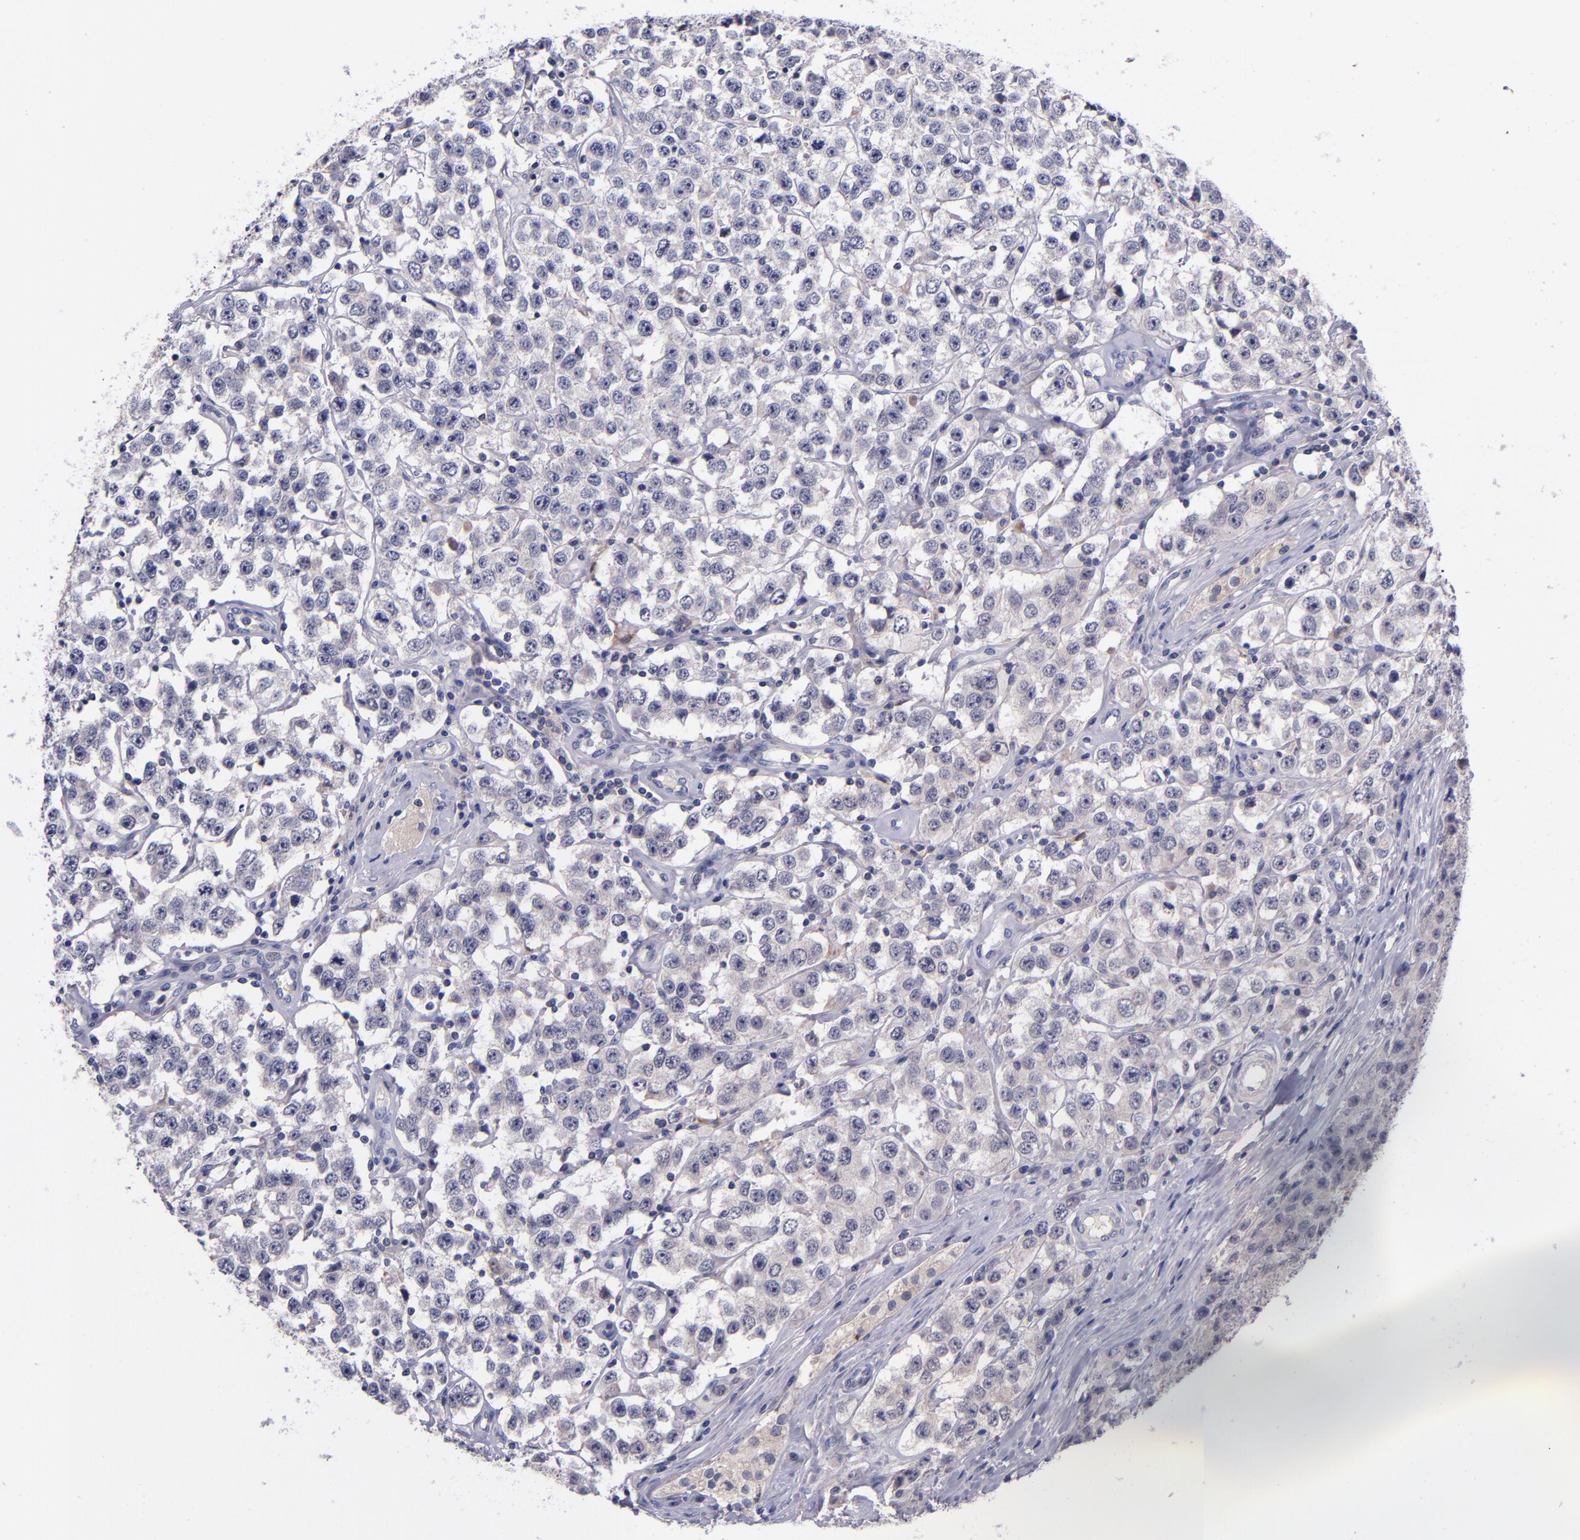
{"staining": {"intensity": "weak", "quantity": "<25%", "location": "cytoplasmic/membranous"}, "tissue": "testis cancer", "cell_type": "Tumor cells", "image_type": "cancer", "snomed": [{"axis": "morphology", "description": "Seminoma, NOS"}, {"axis": "topography", "description": "Testis"}], "caption": "Immunohistochemistry (IHC) of human testis seminoma demonstrates no expression in tumor cells.", "gene": "RBP4", "patient": {"sex": "male", "age": 52}}